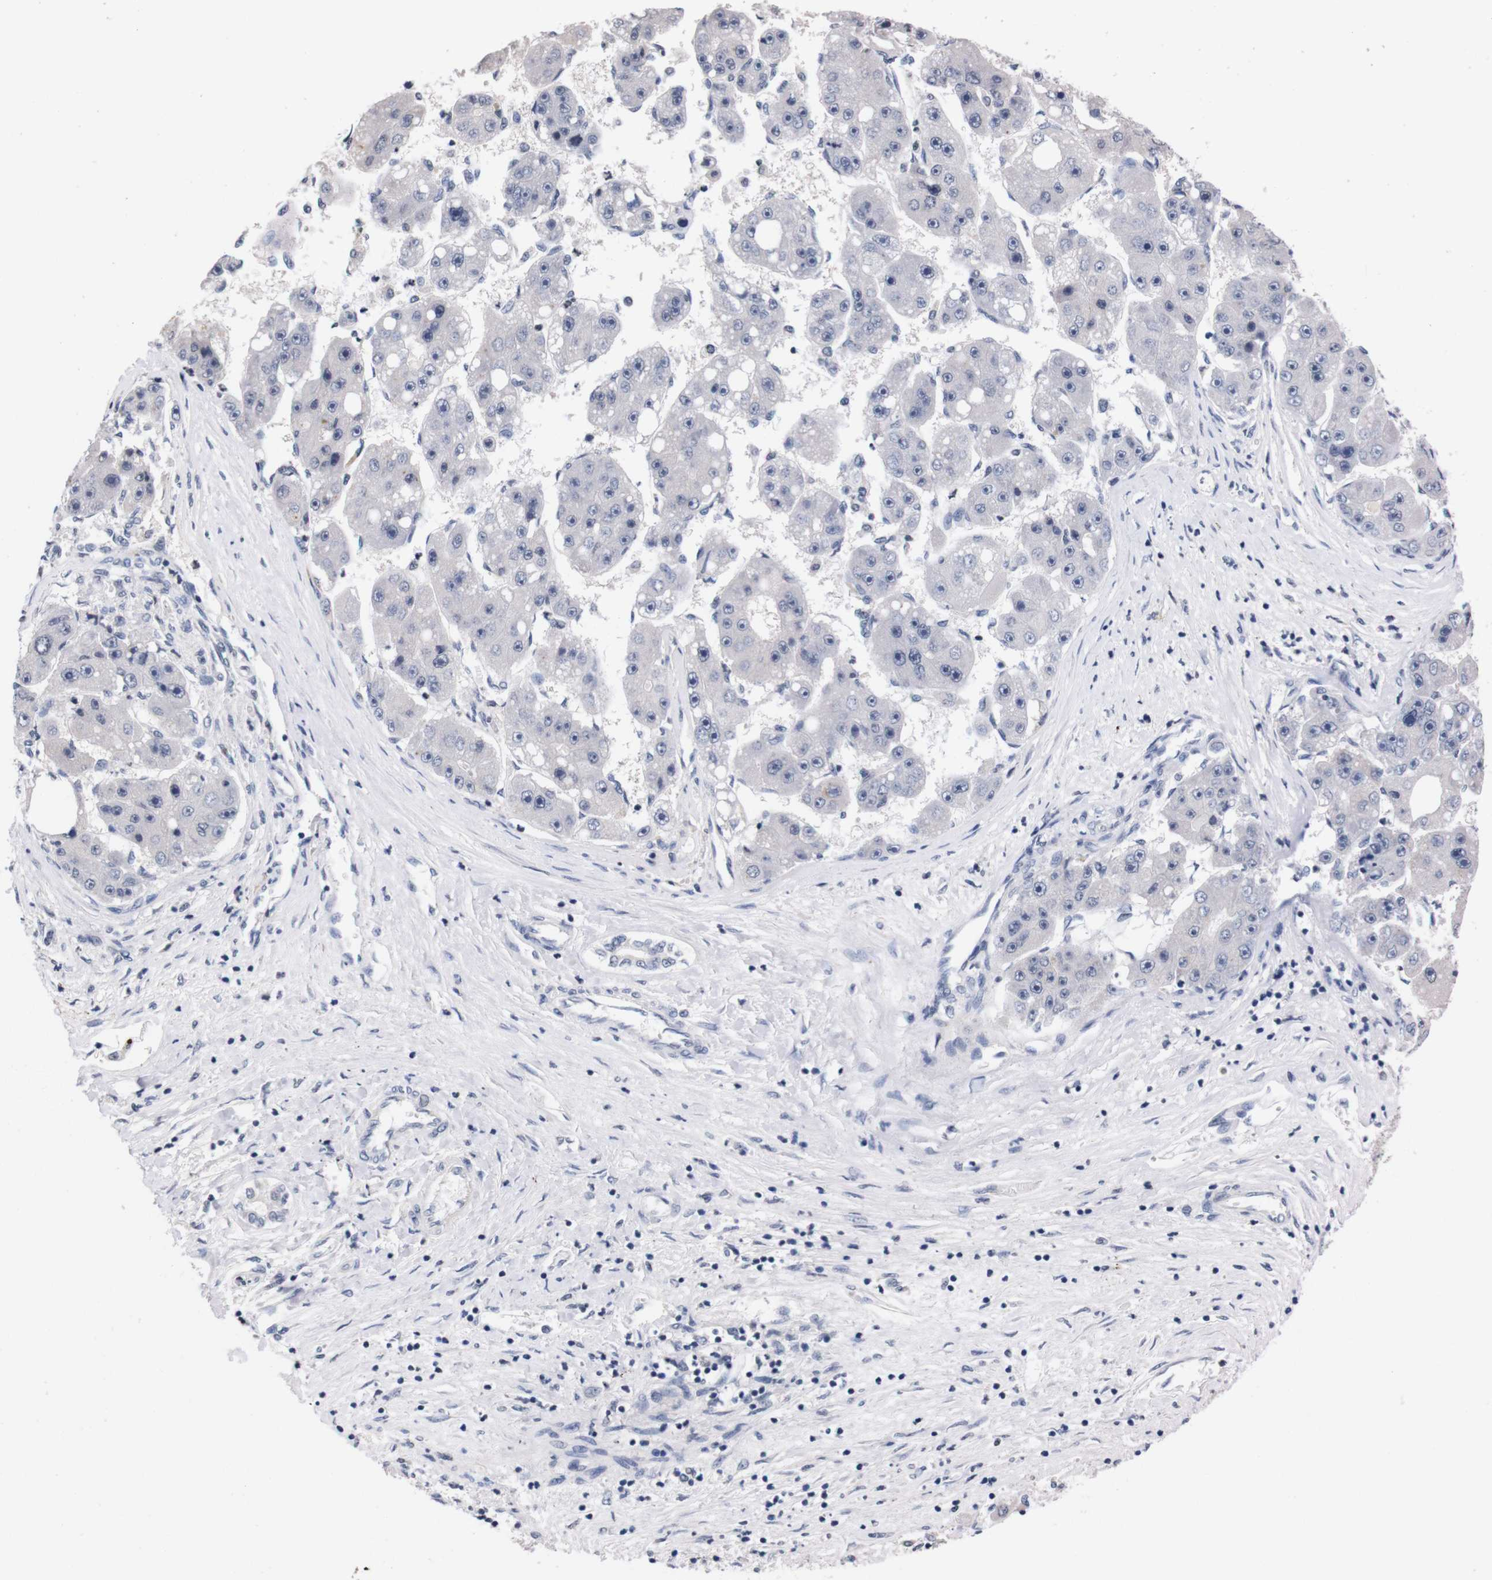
{"staining": {"intensity": "negative", "quantity": "none", "location": "none"}, "tissue": "liver cancer", "cell_type": "Tumor cells", "image_type": "cancer", "snomed": [{"axis": "morphology", "description": "Carcinoma, Hepatocellular, NOS"}, {"axis": "topography", "description": "Liver"}], "caption": "IHC of human liver cancer shows no staining in tumor cells. (Stains: DAB (3,3'-diaminobenzidine) IHC with hematoxylin counter stain, Microscopy: brightfield microscopy at high magnification).", "gene": "TNFRSF21", "patient": {"sex": "female", "age": 61}}